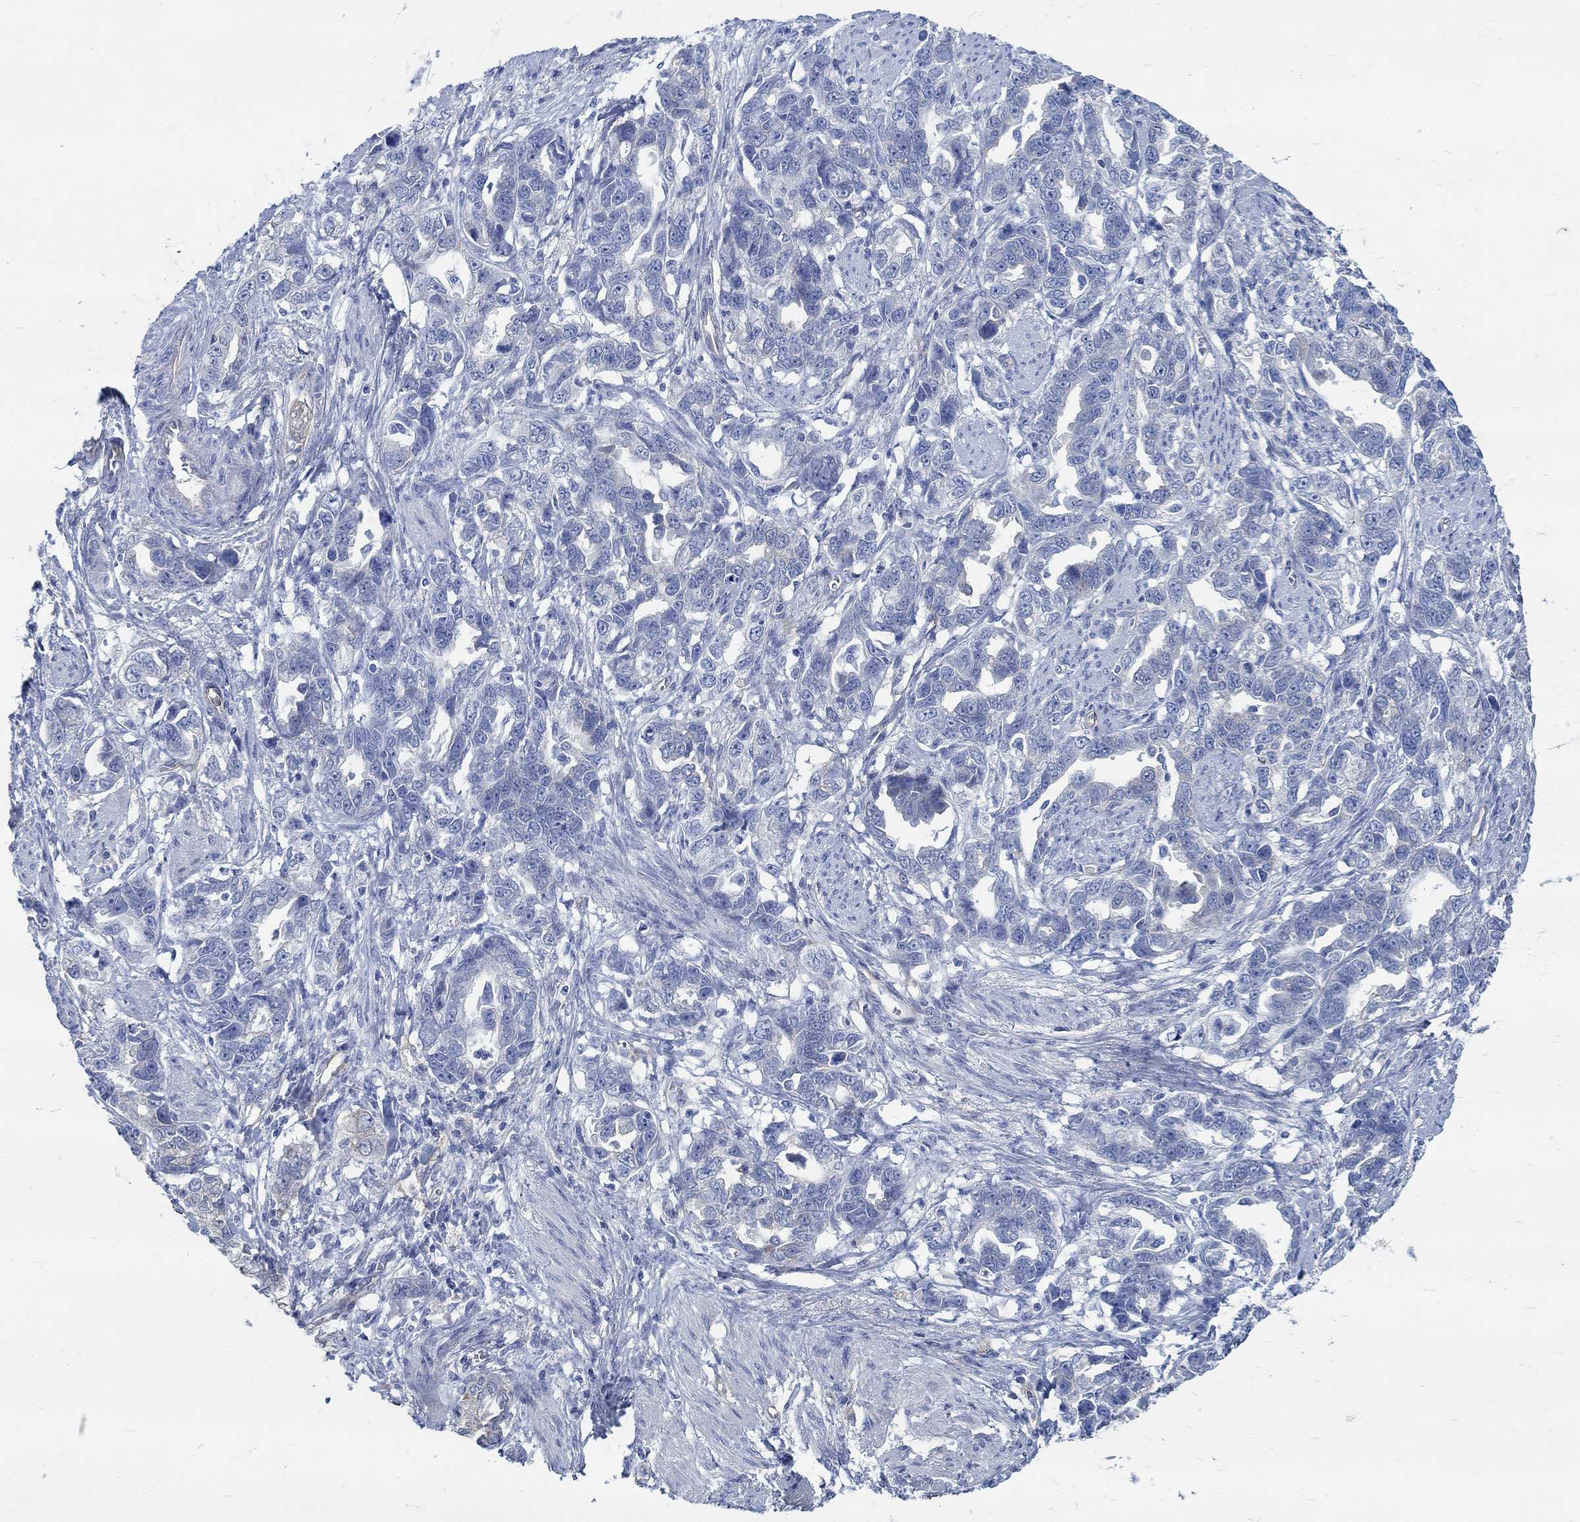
{"staining": {"intensity": "negative", "quantity": "none", "location": "none"}, "tissue": "ovarian cancer", "cell_type": "Tumor cells", "image_type": "cancer", "snomed": [{"axis": "morphology", "description": "Cystadenocarcinoma, serous, NOS"}, {"axis": "topography", "description": "Ovary"}], "caption": "DAB (3,3'-diaminobenzidine) immunohistochemical staining of human ovarian cancer reveals no significant positivity in tumor cells.", "gene": "TMEM198", "patient": {"sex": "female", "age": 51}}